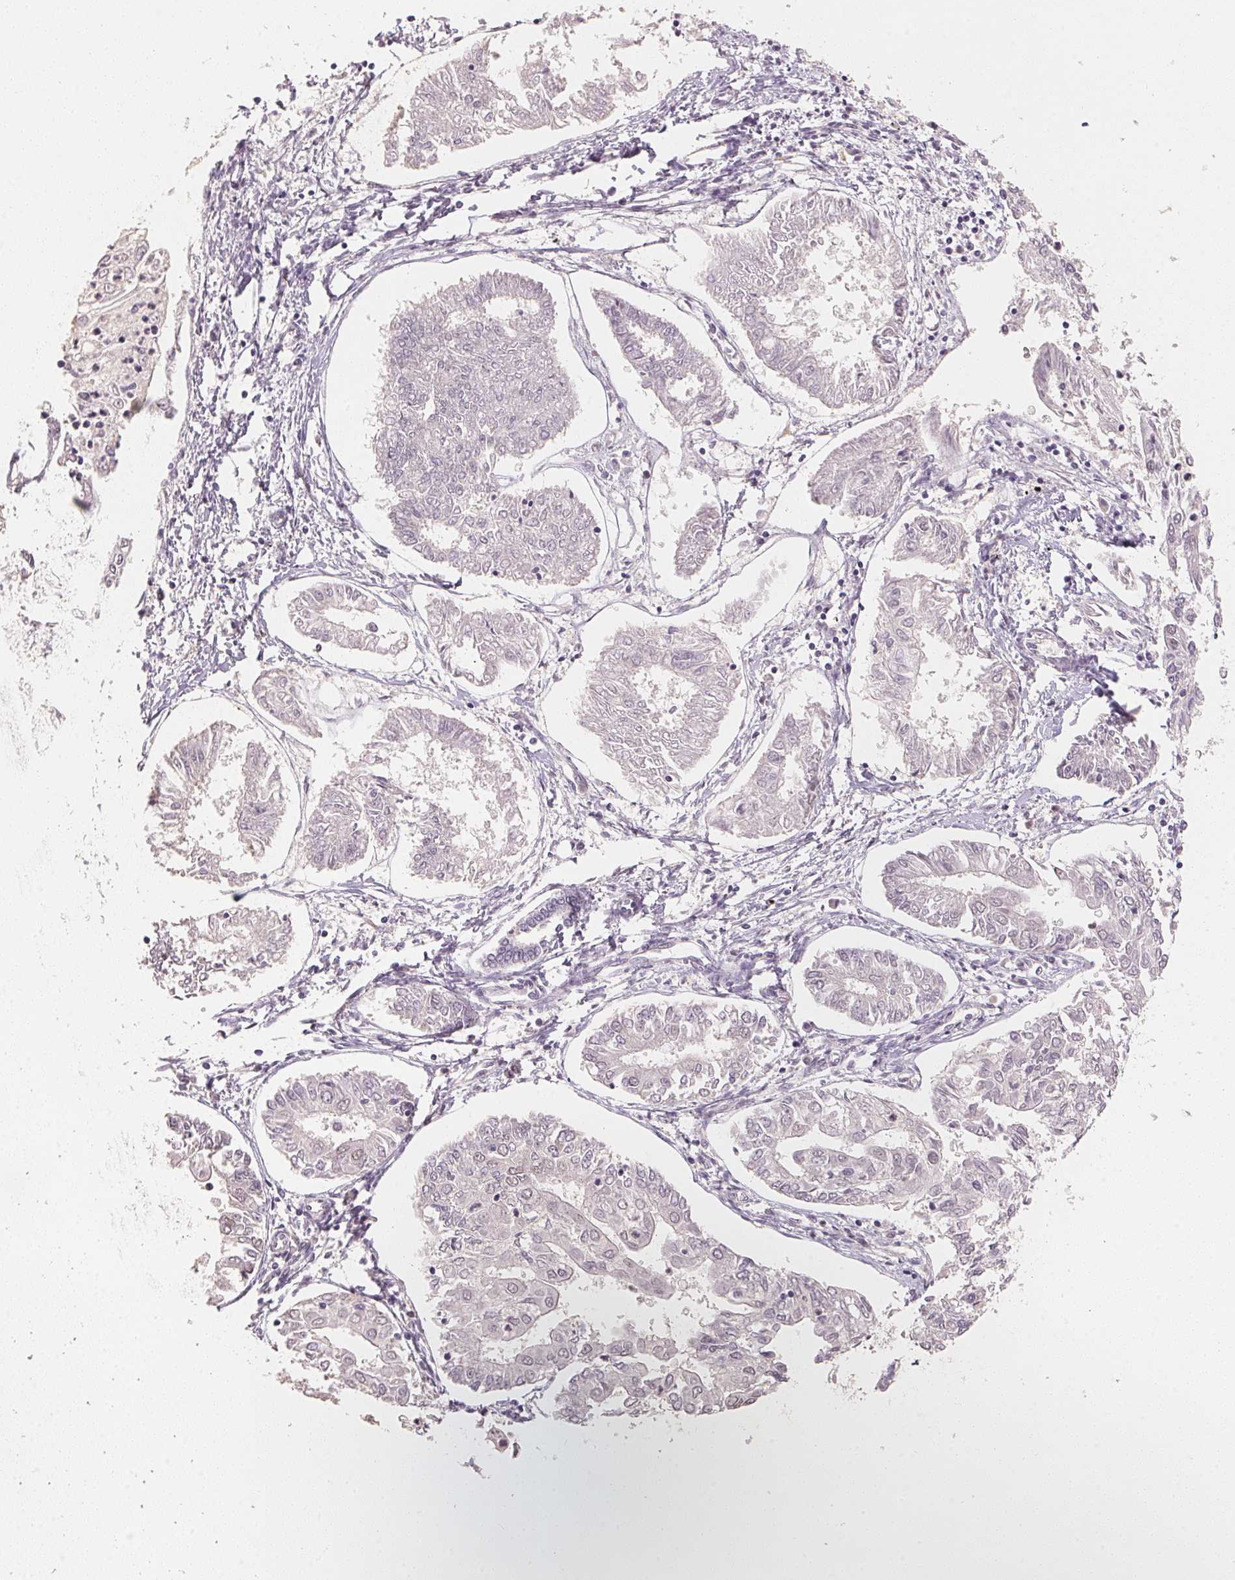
{"staining": {"intensity": "negative", "quantity": "none", "location": "none"}, "tissue": "endometrial cancer", "cell_type": "Tumor cells", "image_type": "cancer", "snomed": [{"axis": "morphology", "description": "Adenocarcinoma, NOS"}, {"axis": "topography", "description": "Endometrium"}], "caption": "High power microscopy photomicrograph of an immunohistochemistry histopathology image of endometrial cancer, revealing no significant positivity in tumor cells.", "gene": "POLR3G", "patient": {"sex": "female", "age": 68}}